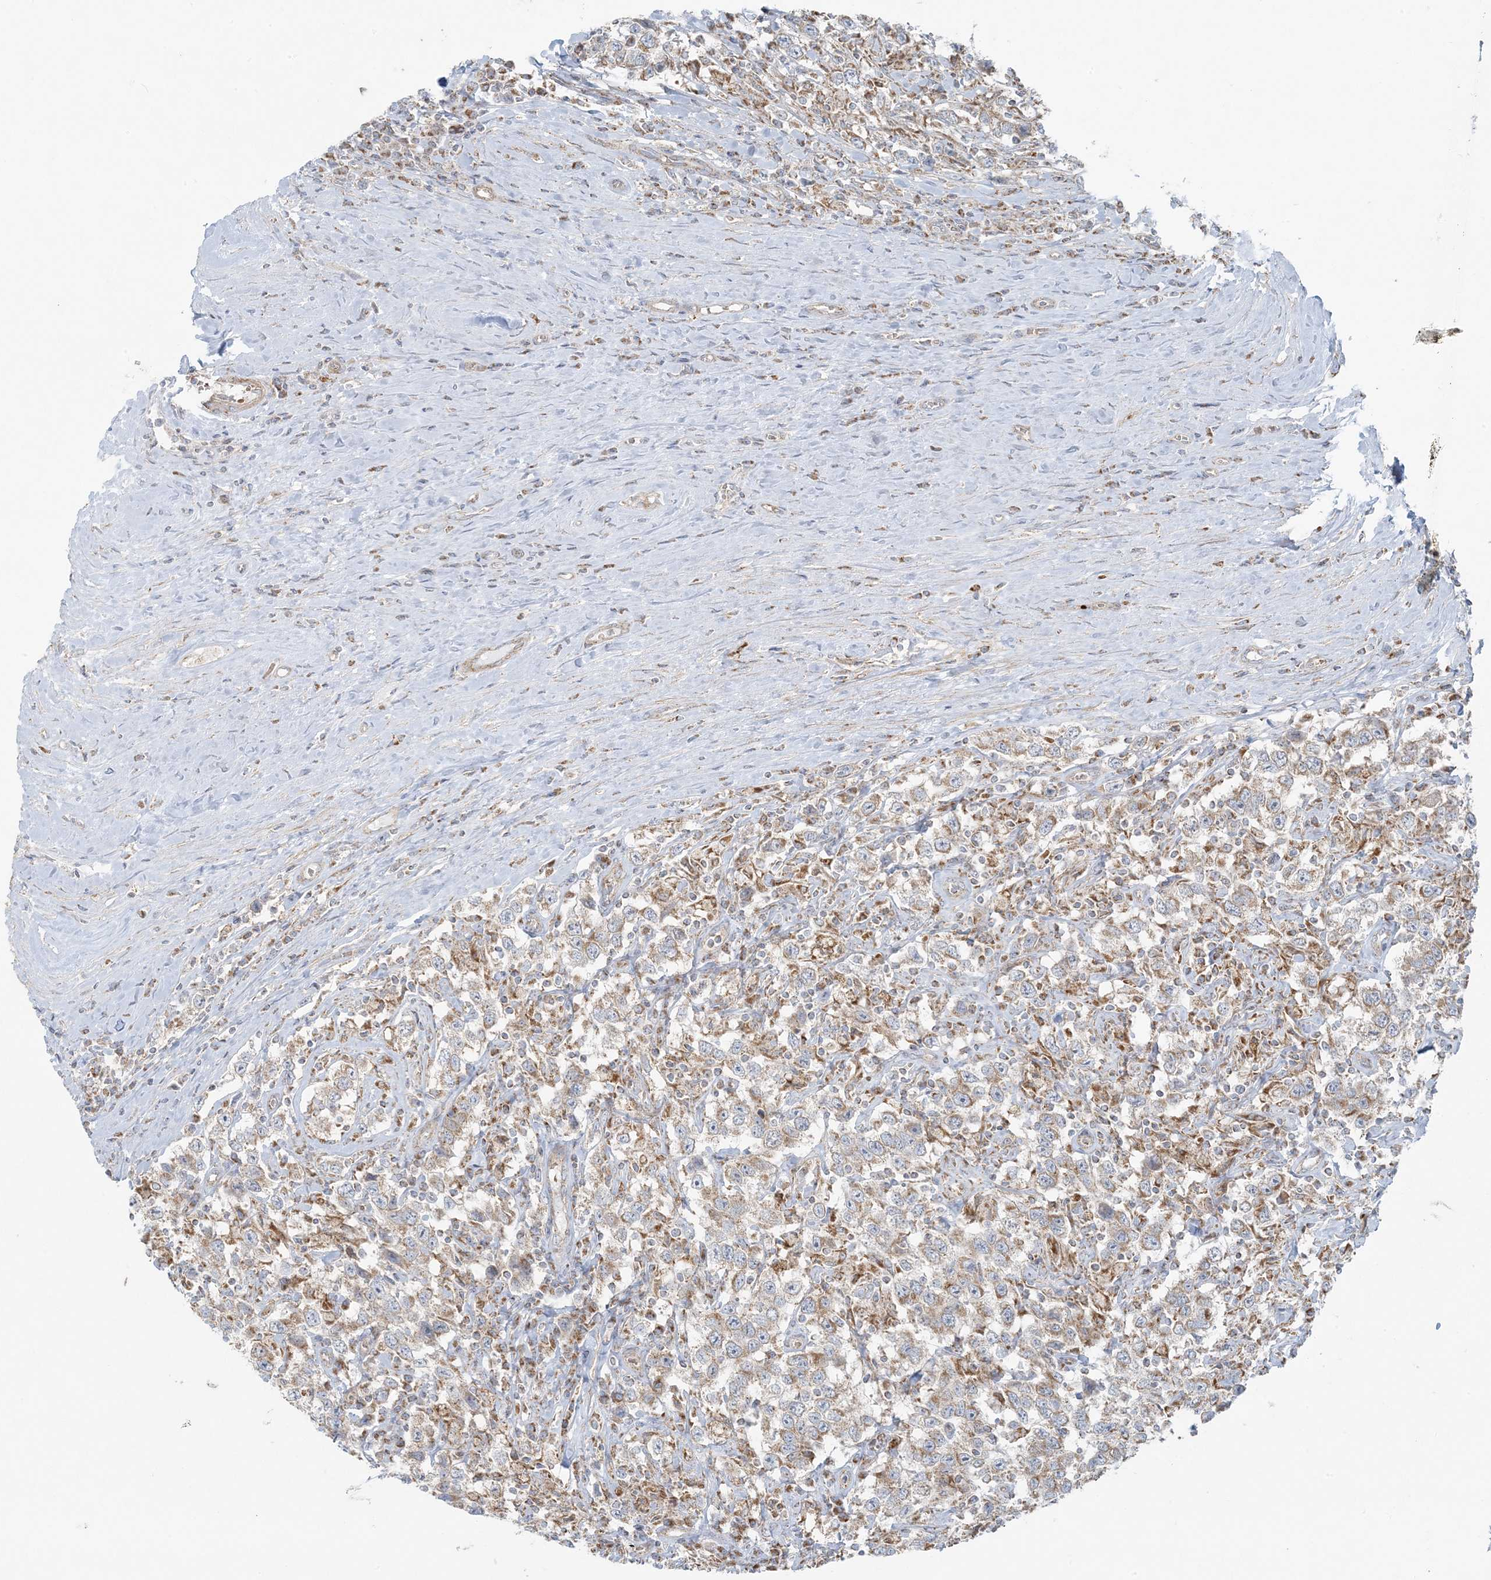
{"staining": {"intensity": "weak", "quantity": ">75%", "location": "cytoplasmic/membranous"}, "tissue": "testis cancer", "cell_type": "Tumor cells", "image_type": "cancer", "snomed": [{"axis": "morphology", "description": "Seminoma, NOS"}, {"axis": "topography", "description": "Testis"}], "caption": "IHC of human seminoma (testis) displays low levels of weak cytoplasmic/membranous staining in about >75% of tumor cells.", "gene": "PIK3R4", "patient": {"sex": "male", "age": 41}}